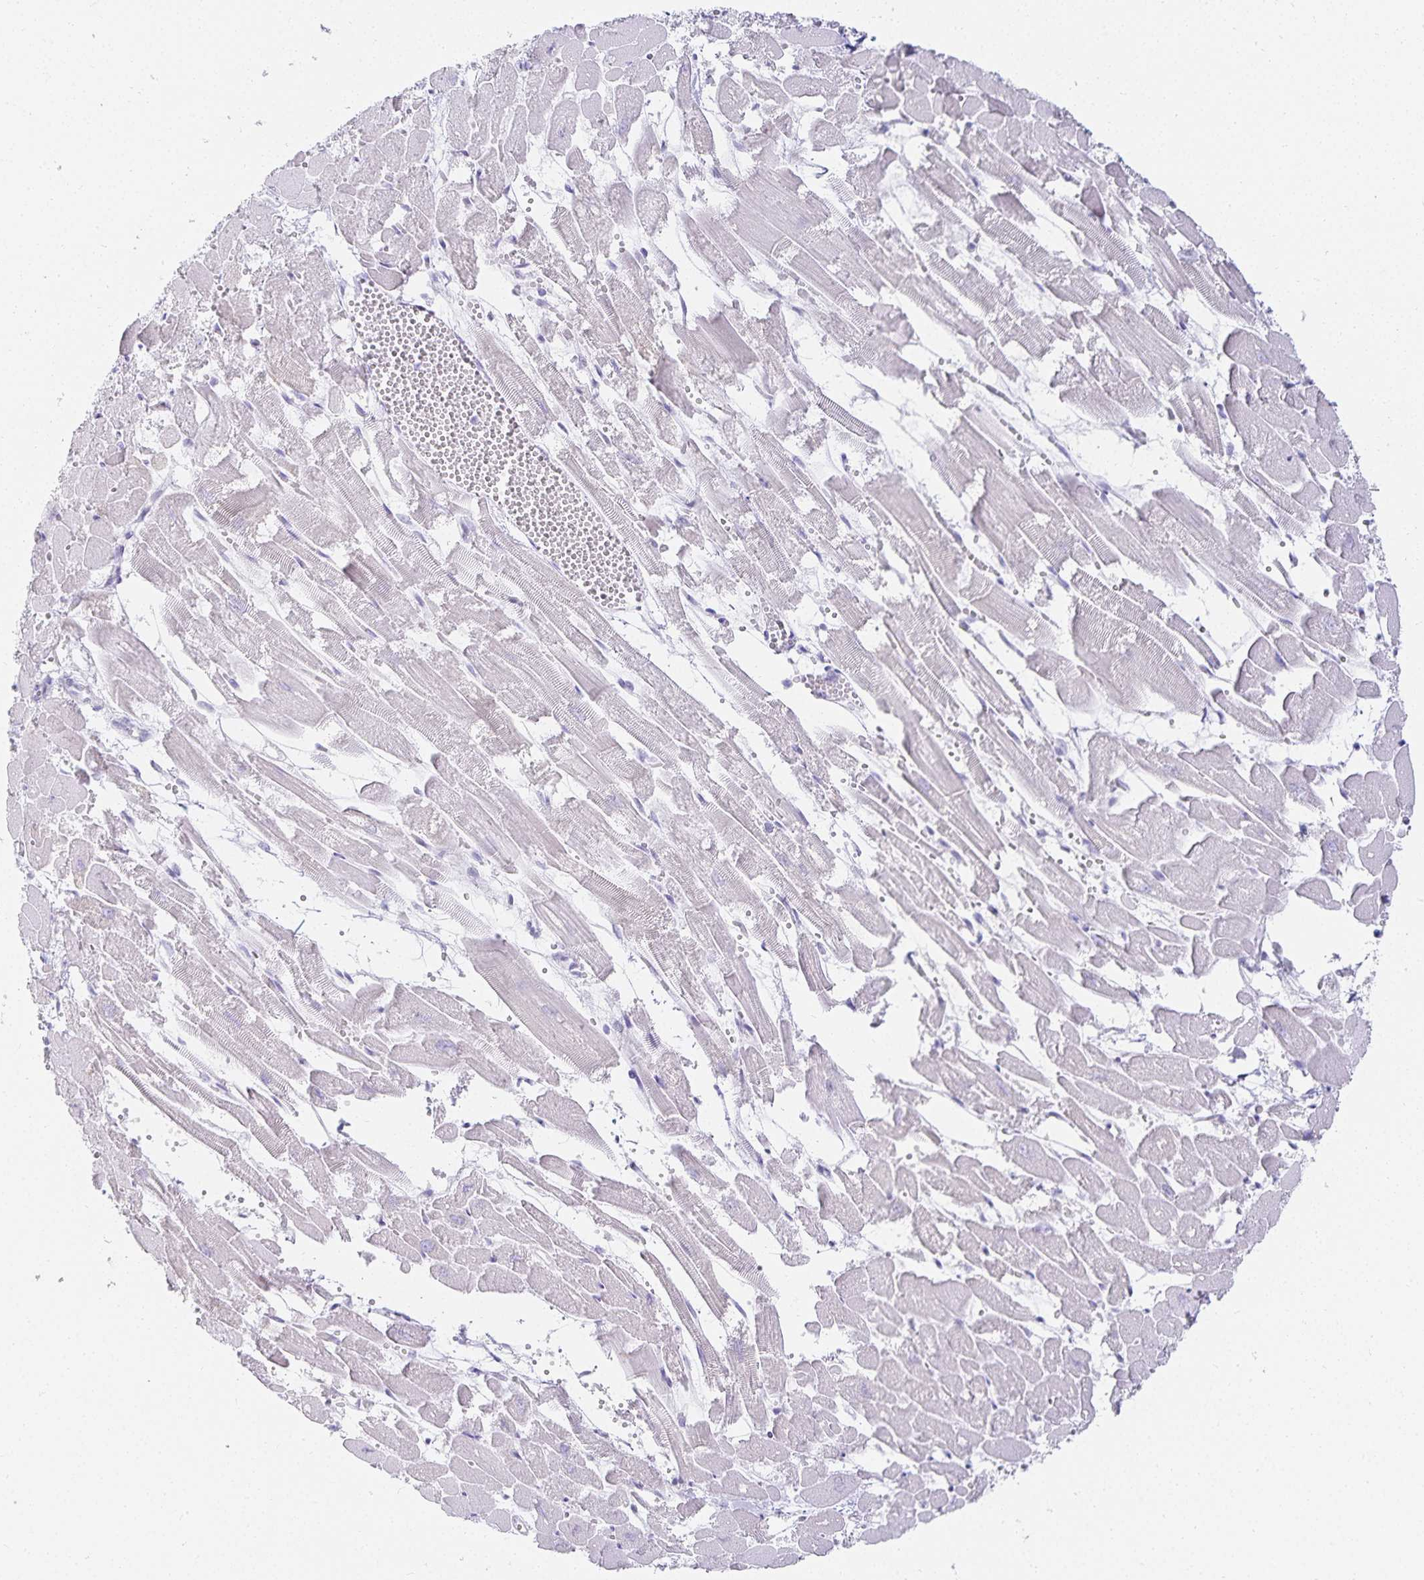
{"staining": {"intensity": "negative", "quantity": "none", "location": "none"}, "tissue": "heart muscle", "cell_type": "Cardiomyocytes", "image_type": "normal", "snomed": [{"axis": "morphology", "description": "Normal tissue, NOS"}, {"axis": "topography", "description": "Heart"}], "caption": "IHC micrograph of benign heart muscle: heart muscle stained with DAB (3,3'-diaminobenzidine) displays no significant protein expression in cardiomyocytes.", "gene": "GP2", "patient": {"sex": "female", "age": 52}}